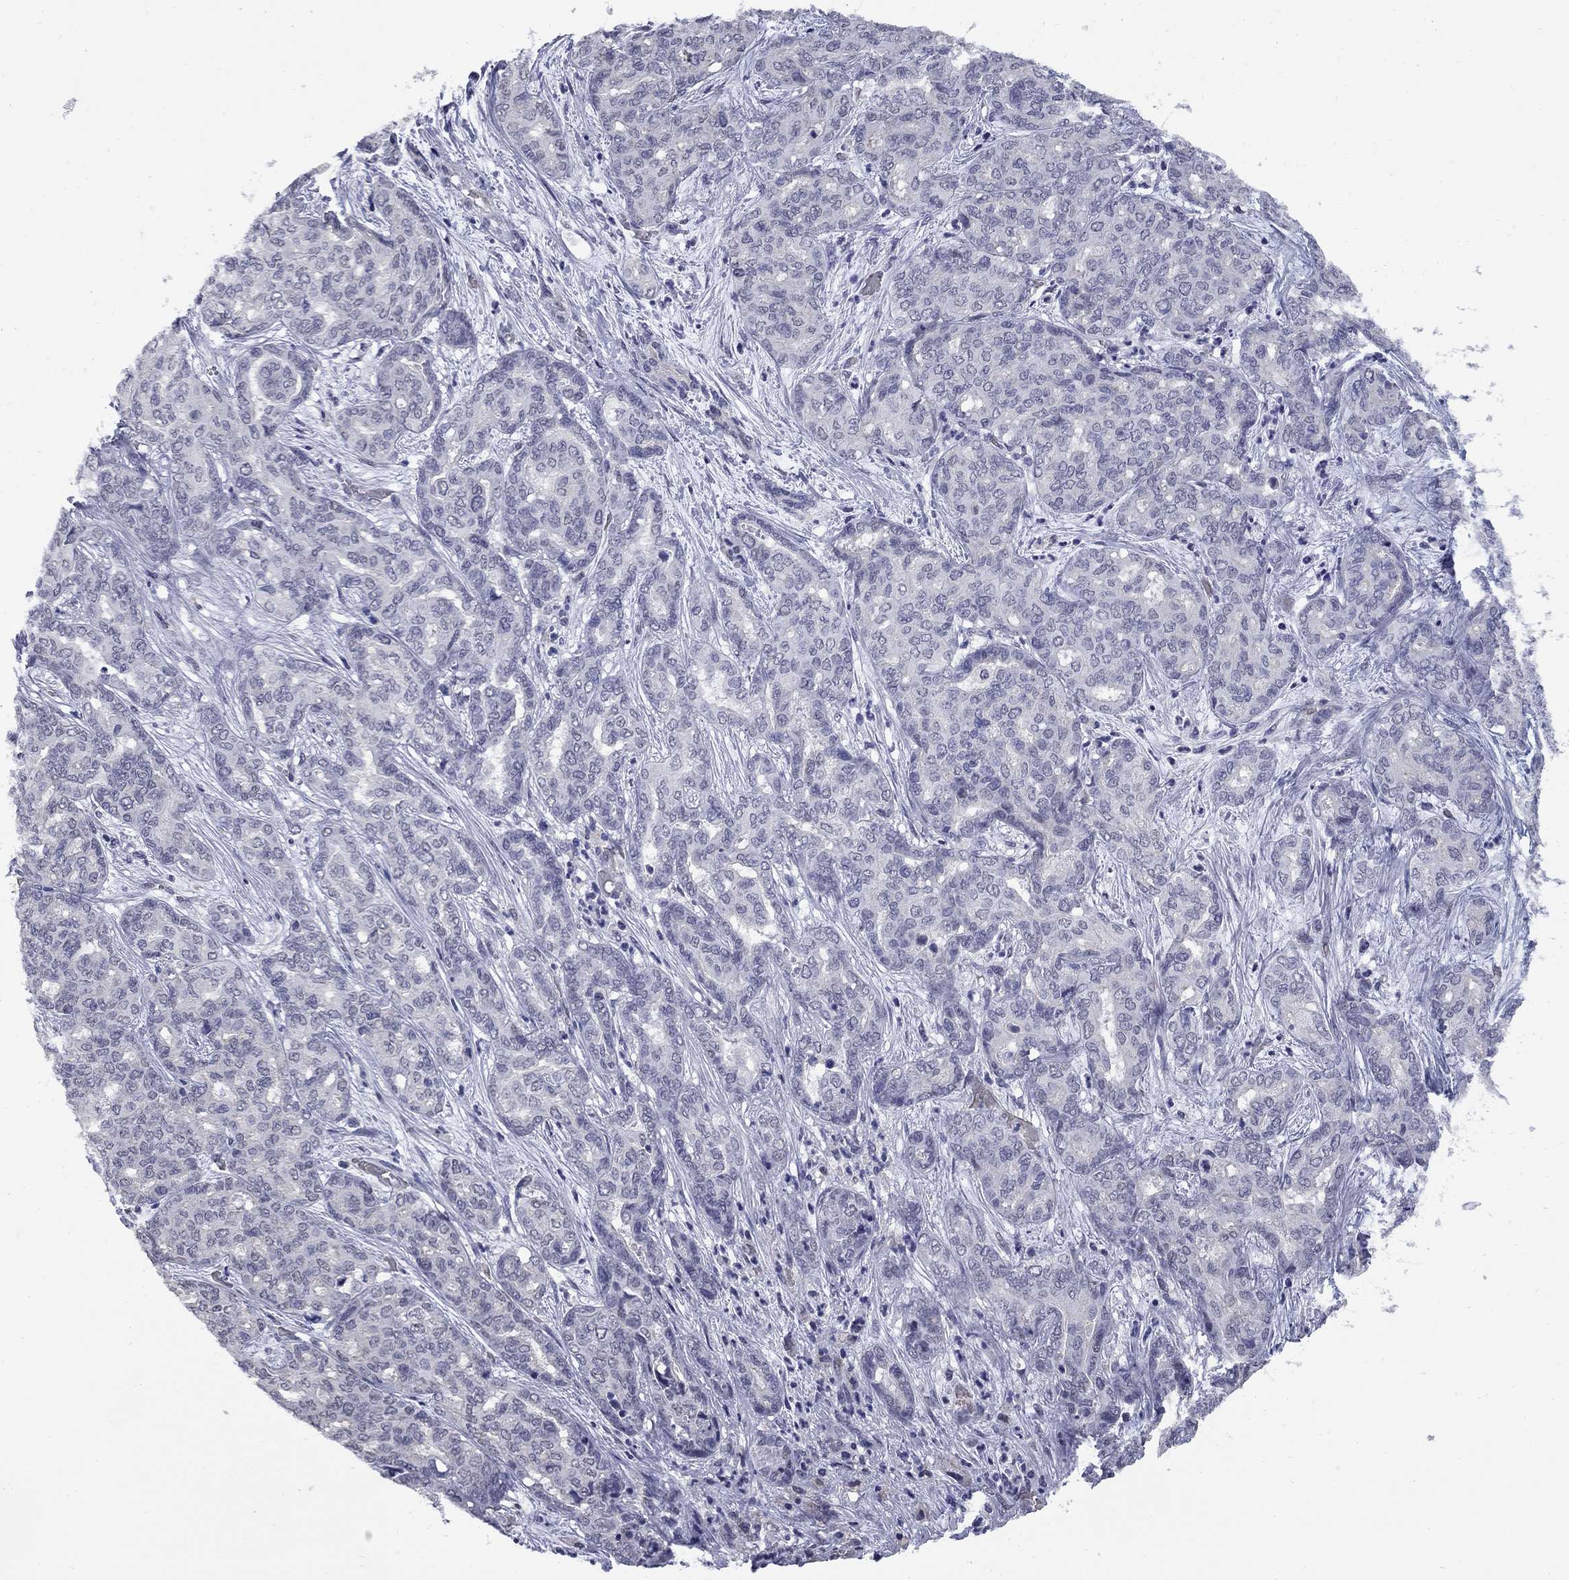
{"staining": {"intensity": "negative", "quantity": "none", "location": "none"}, "tissue": "liver cancer", "cell_type": "Tumor cells", "image_type": "cancer", "snomed": [{"axis": "morphology", "description": "Cholangiocarcinoma"}, {"axis": "topography", "description": "Liver"}], "caption": "IHC image of neoplastic tissue: cholangiocarcinoma (liver) stained with DAB displays no significant protein staining in tumor cells.", "gene": "HTR4", "patient": {"sex": "female", "age": 64}}